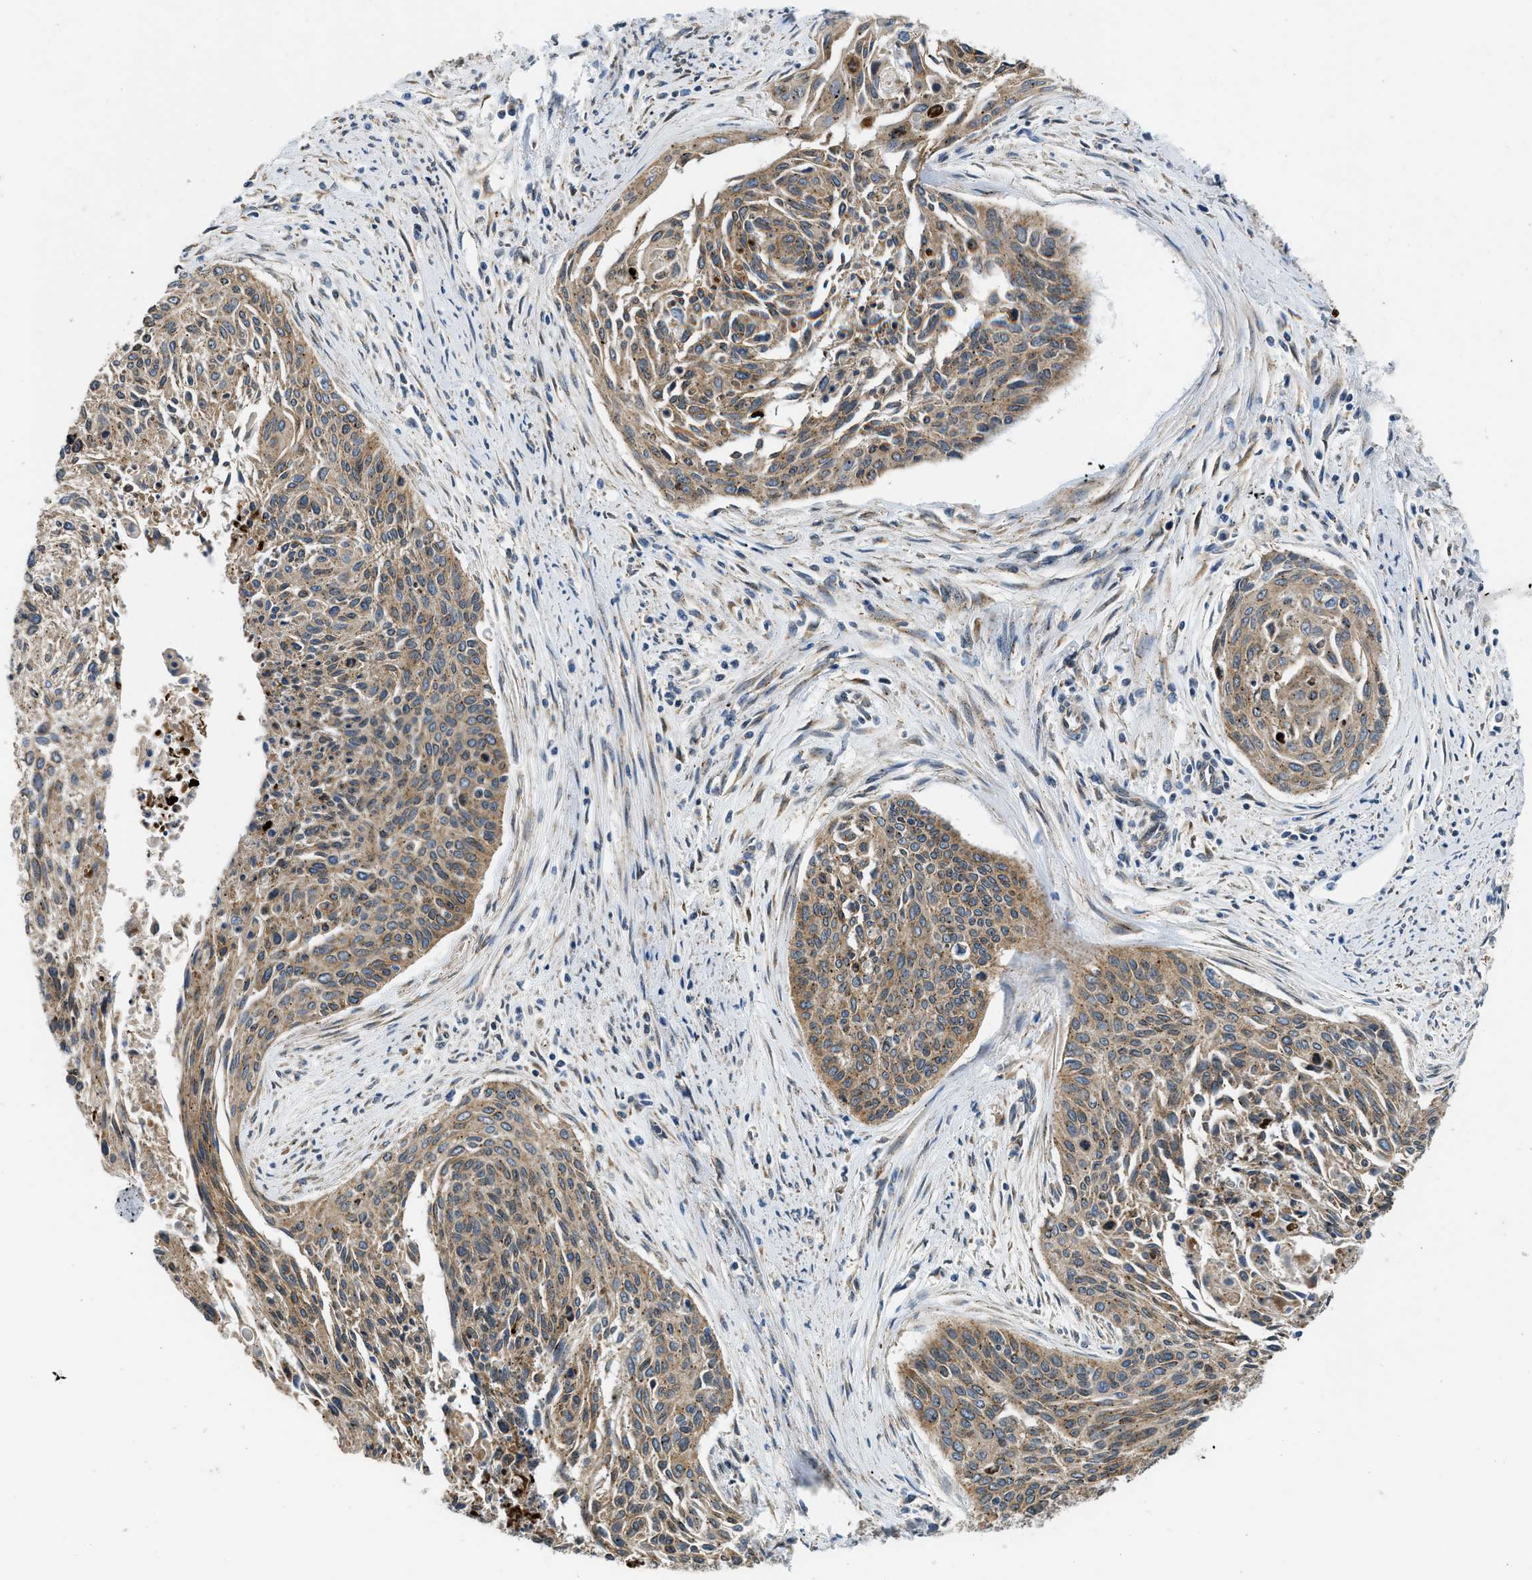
{"staining": {"intensity": "moderate", "quantity": ">75%", "location": "cytoplasmic/membranous"}, "tissue": "cervical cancer", "cell_type": "Tumor cells", "image_type": "cancer", "snomed": [{"axis": "morphology", "description": "Squamous cell carcinoma, NOS"}, {"axis": "topography", "description": "Cervix"}], "caption": "Human cervical cancer (squamous cell carcinoma) stained with a brown dye reveals moderate cytoplasmic/membranous positive expression in approximately >75% of tumor cells.", "gene": "ARL6IP5", "patient": {"sex": "female", "age": 55}}